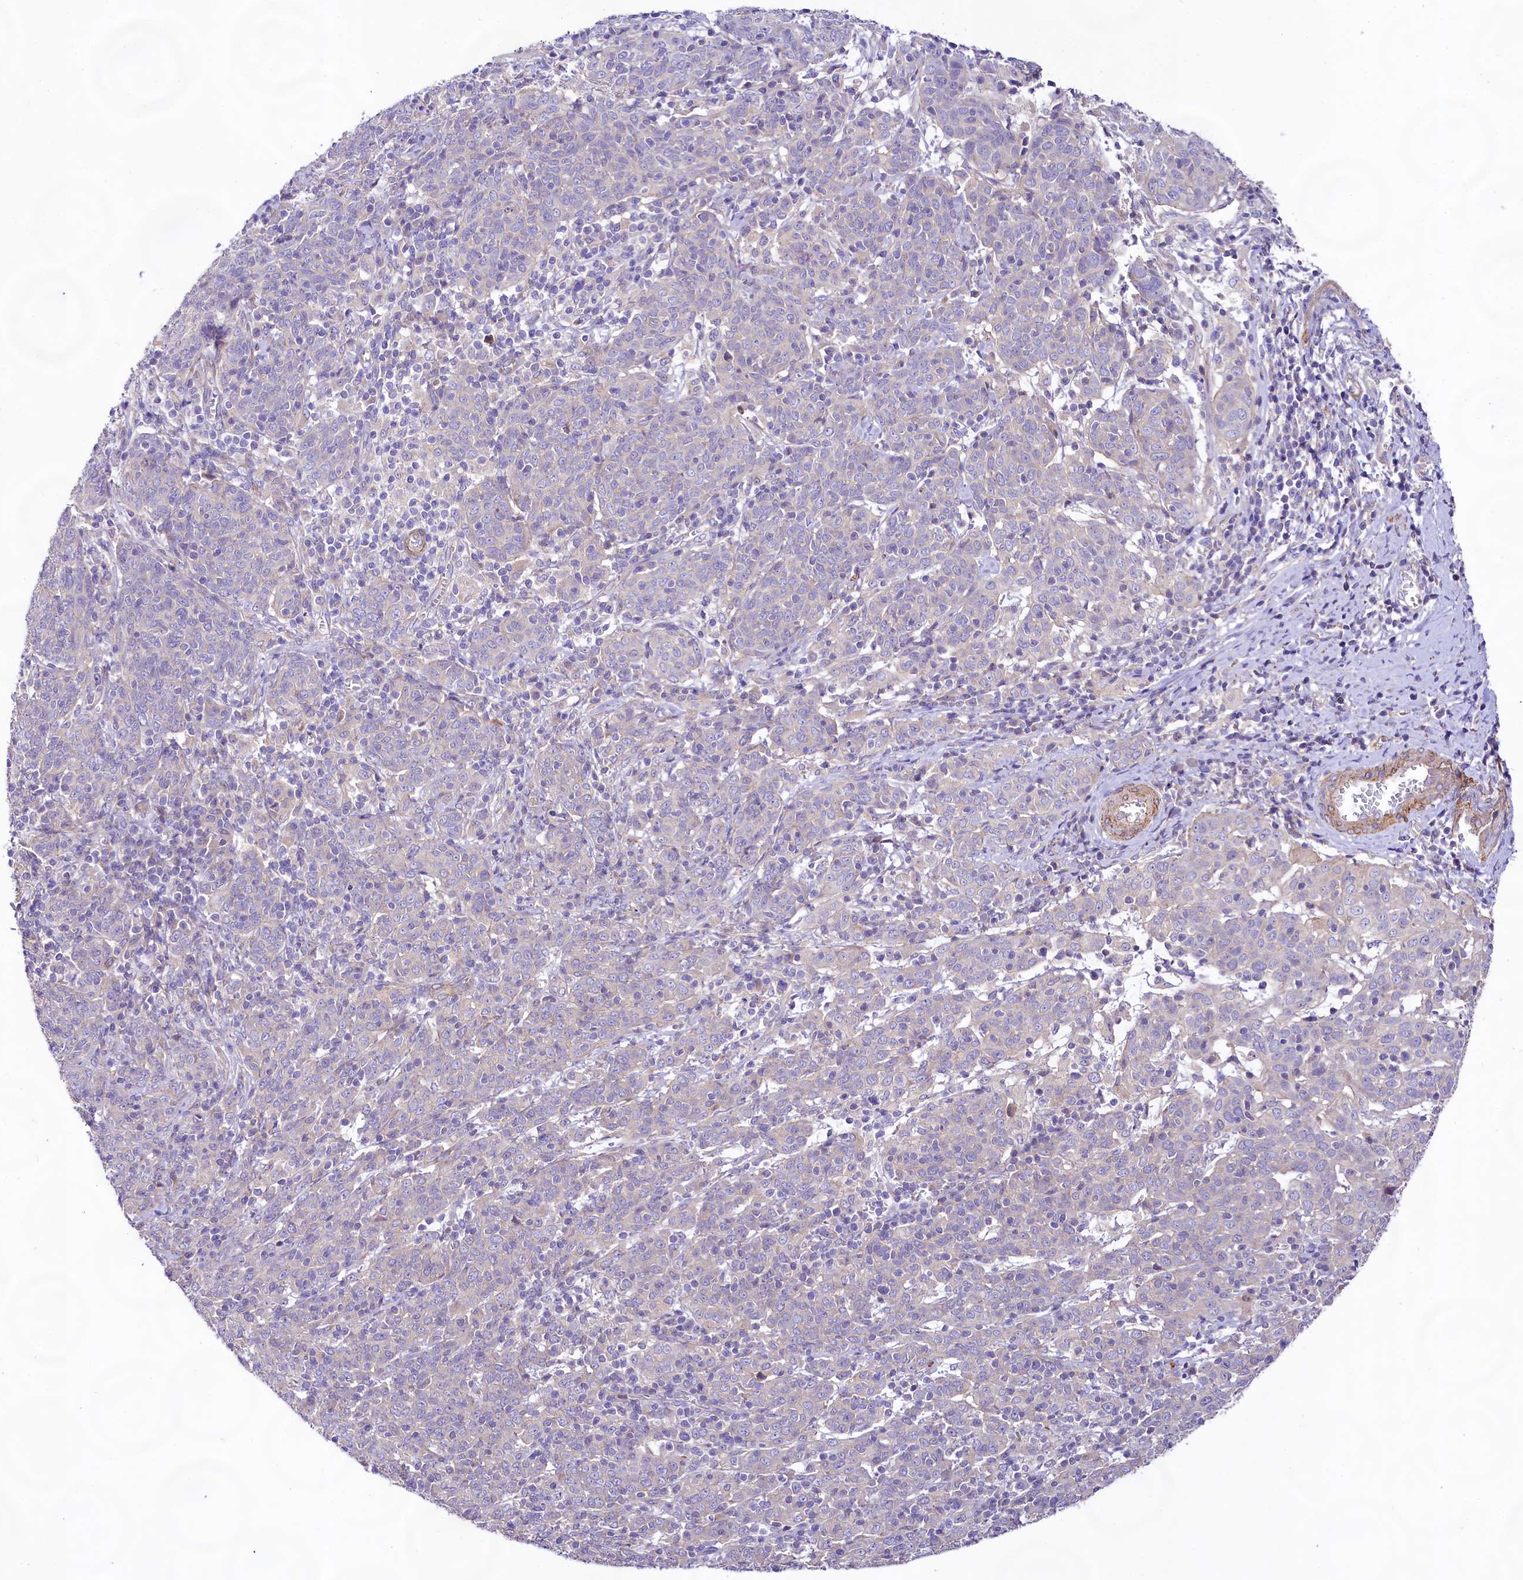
{"staining": {"intensity": "negative", "quantity": "none", "location": "none"}, "tissue": "cervical cancer", "cell_type": "Tumor cells", "image_type": "cancer", "snomed": [{"axis": "morphology", "description": "Squamous cell carcinoma, NOS"}, {"axis": "topography", "description": "Cervix"}], "caption": "Cervical cancer was stained to show a protein in brown. There is no significant positivity in tumor cells. (Brightfield microscopy of DAB immunohistochemistry (IHC) at high magnification).", "gene": "VPS11", "patient": {"sex": "female", "age": 67}}